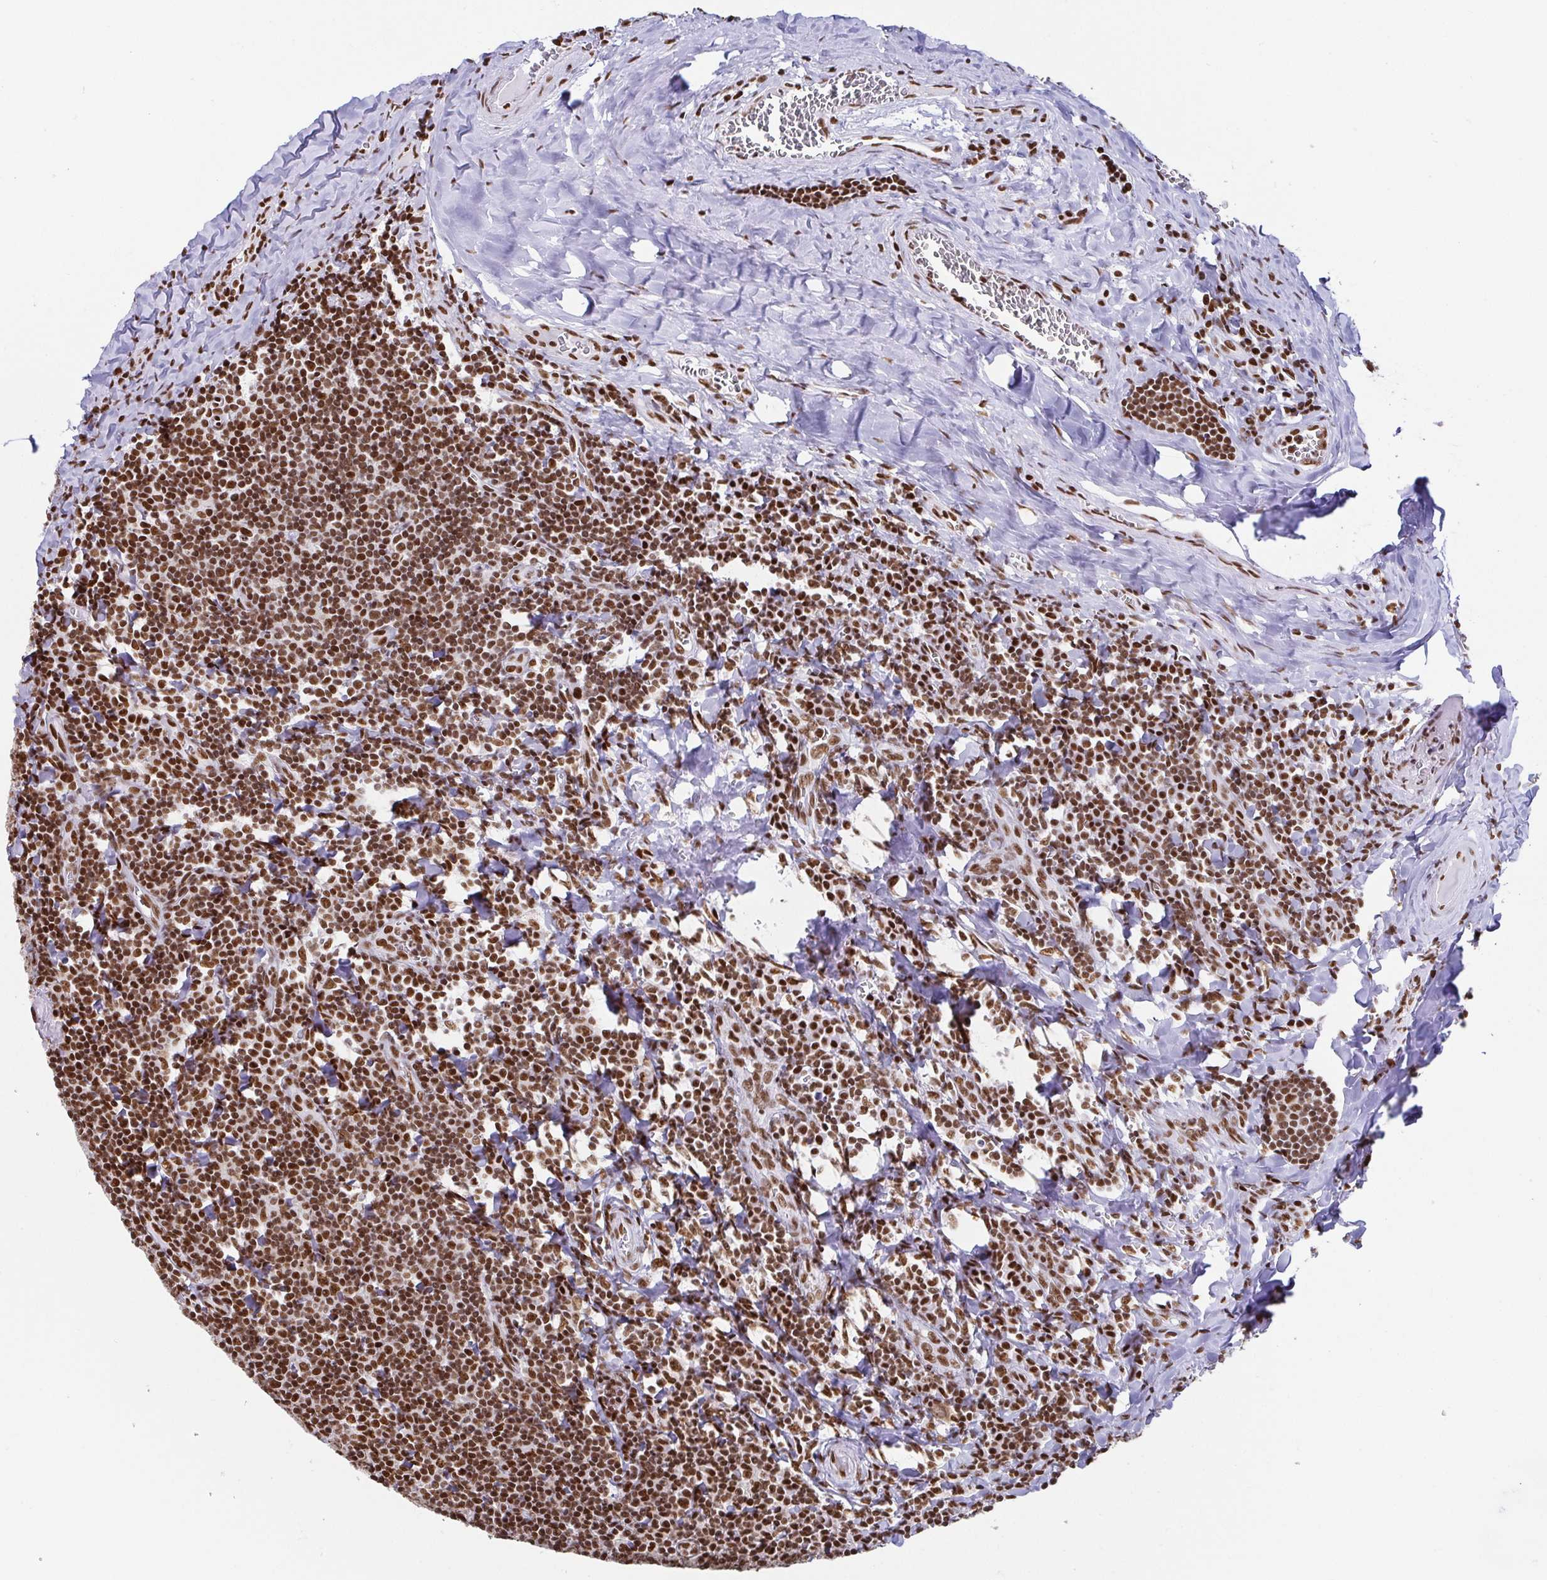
{"staining": {"intensity": "moderate", "quantity": ">75%", "location": "nuclear"}, "tissue": "tonsil", "cell_type": "Germinal center cells", "image_type": "normal", "snomed": [{"axis": "morphology", "description": "Normal tissue, NOS"}, {"axis": "morphology", "description": "Inflammation, NOS"}, {"axis": "topography", "description": "Tonsil"}], "caption": "Brown immunohistochemical staining in unremarkable human tonsil demonstrates moderate nuclear positivity in approximately >75% of germinal center cells.", "gene": "EWSR1", "patient": {"sex": "female", "age": 31}}